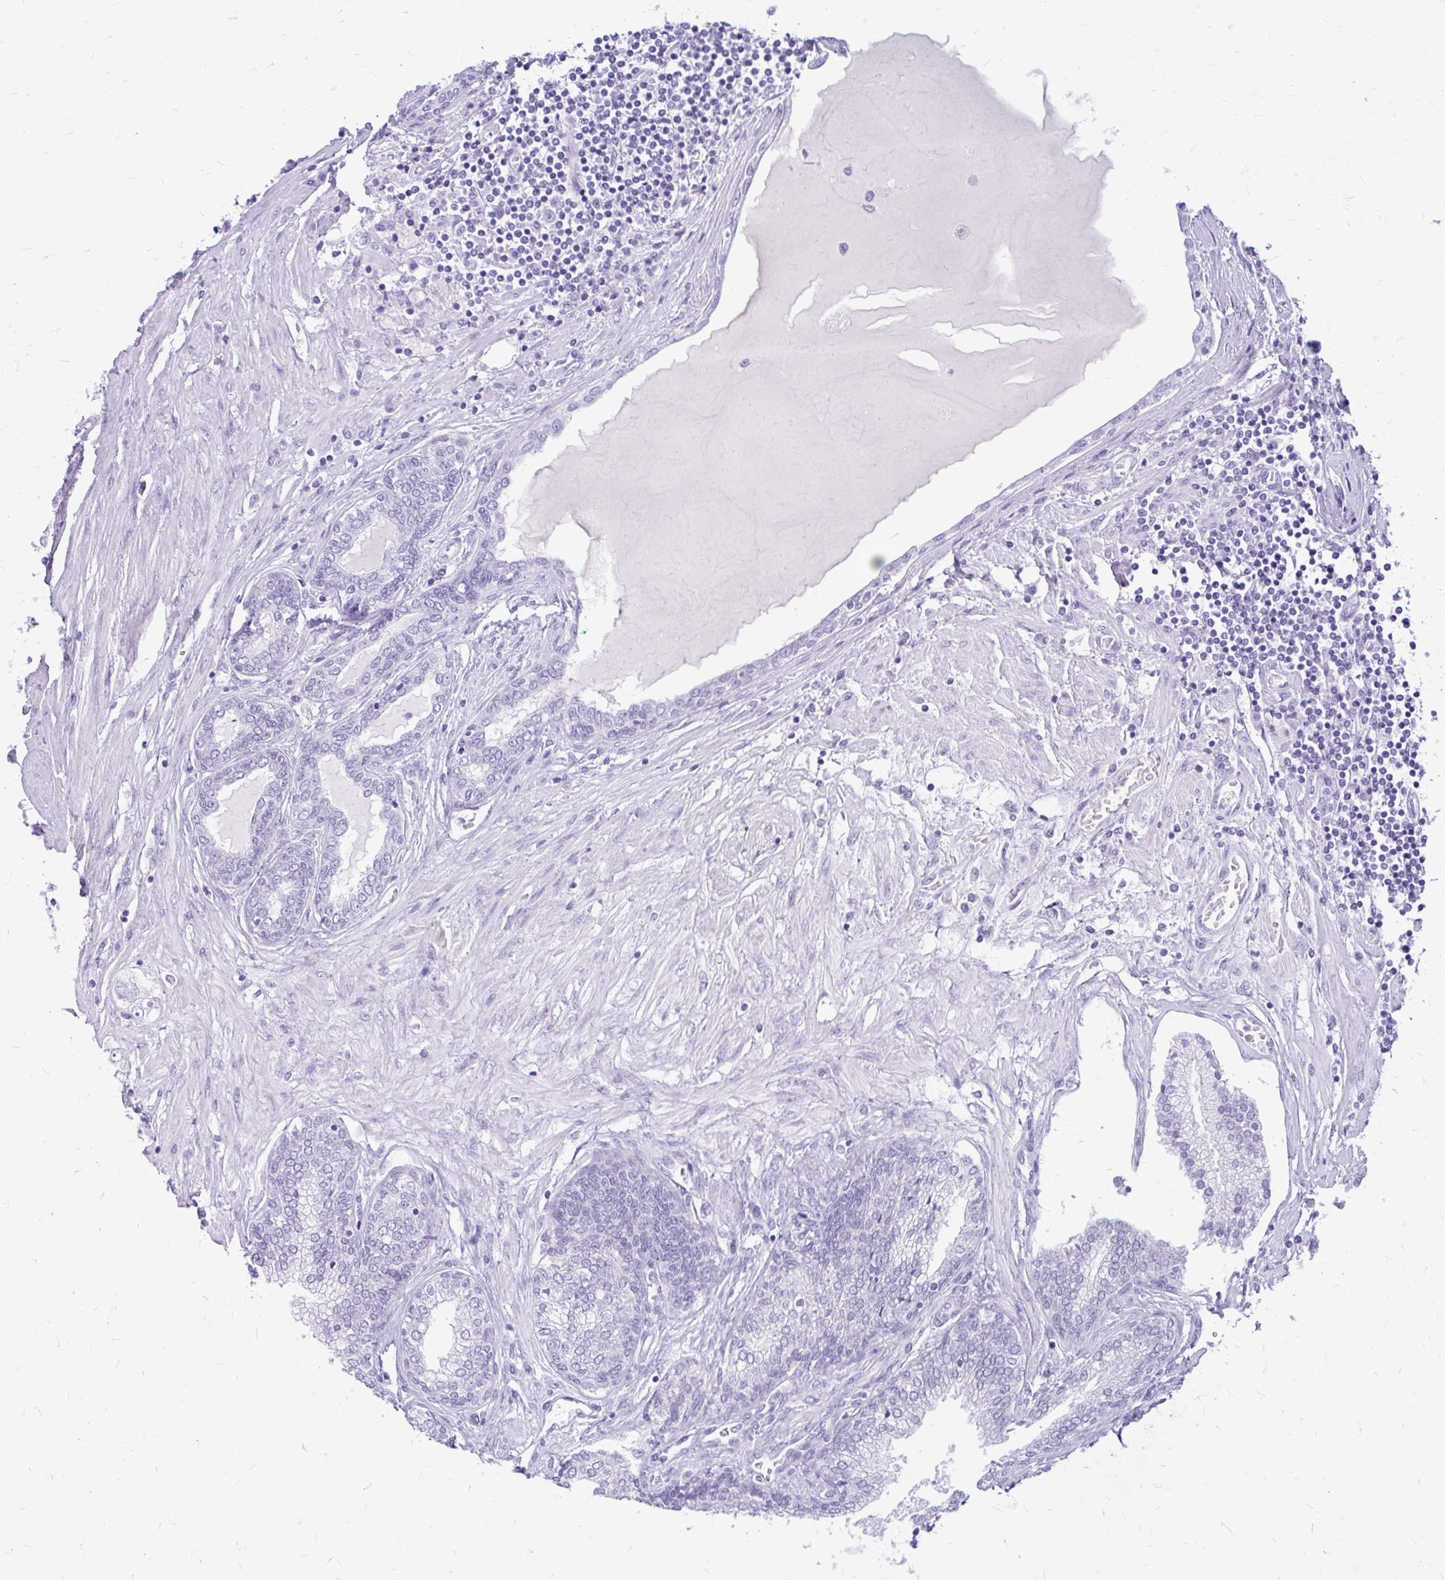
{"staining": {"intensity": "negative", "quantity": "none", "location": "none"}, "tissue": "prostate cancer", "cell_type": "Tumor cells", "image_type": "cancer", "snomed": [{"axis": "morphology", "description": "Adenocarcinoma, High grade"}, {"axis": "topography", "description": "Prostate"}], "caption": "An immunohistochemistry histopathology image of high-grade adenocarcinoma (prostate) is shown. There is no staining in tumor cells of high-grade adenocarcinoma (prostate).", "gene": "KLHDC7A", "patient": {"sex": "male", "age": 69}}